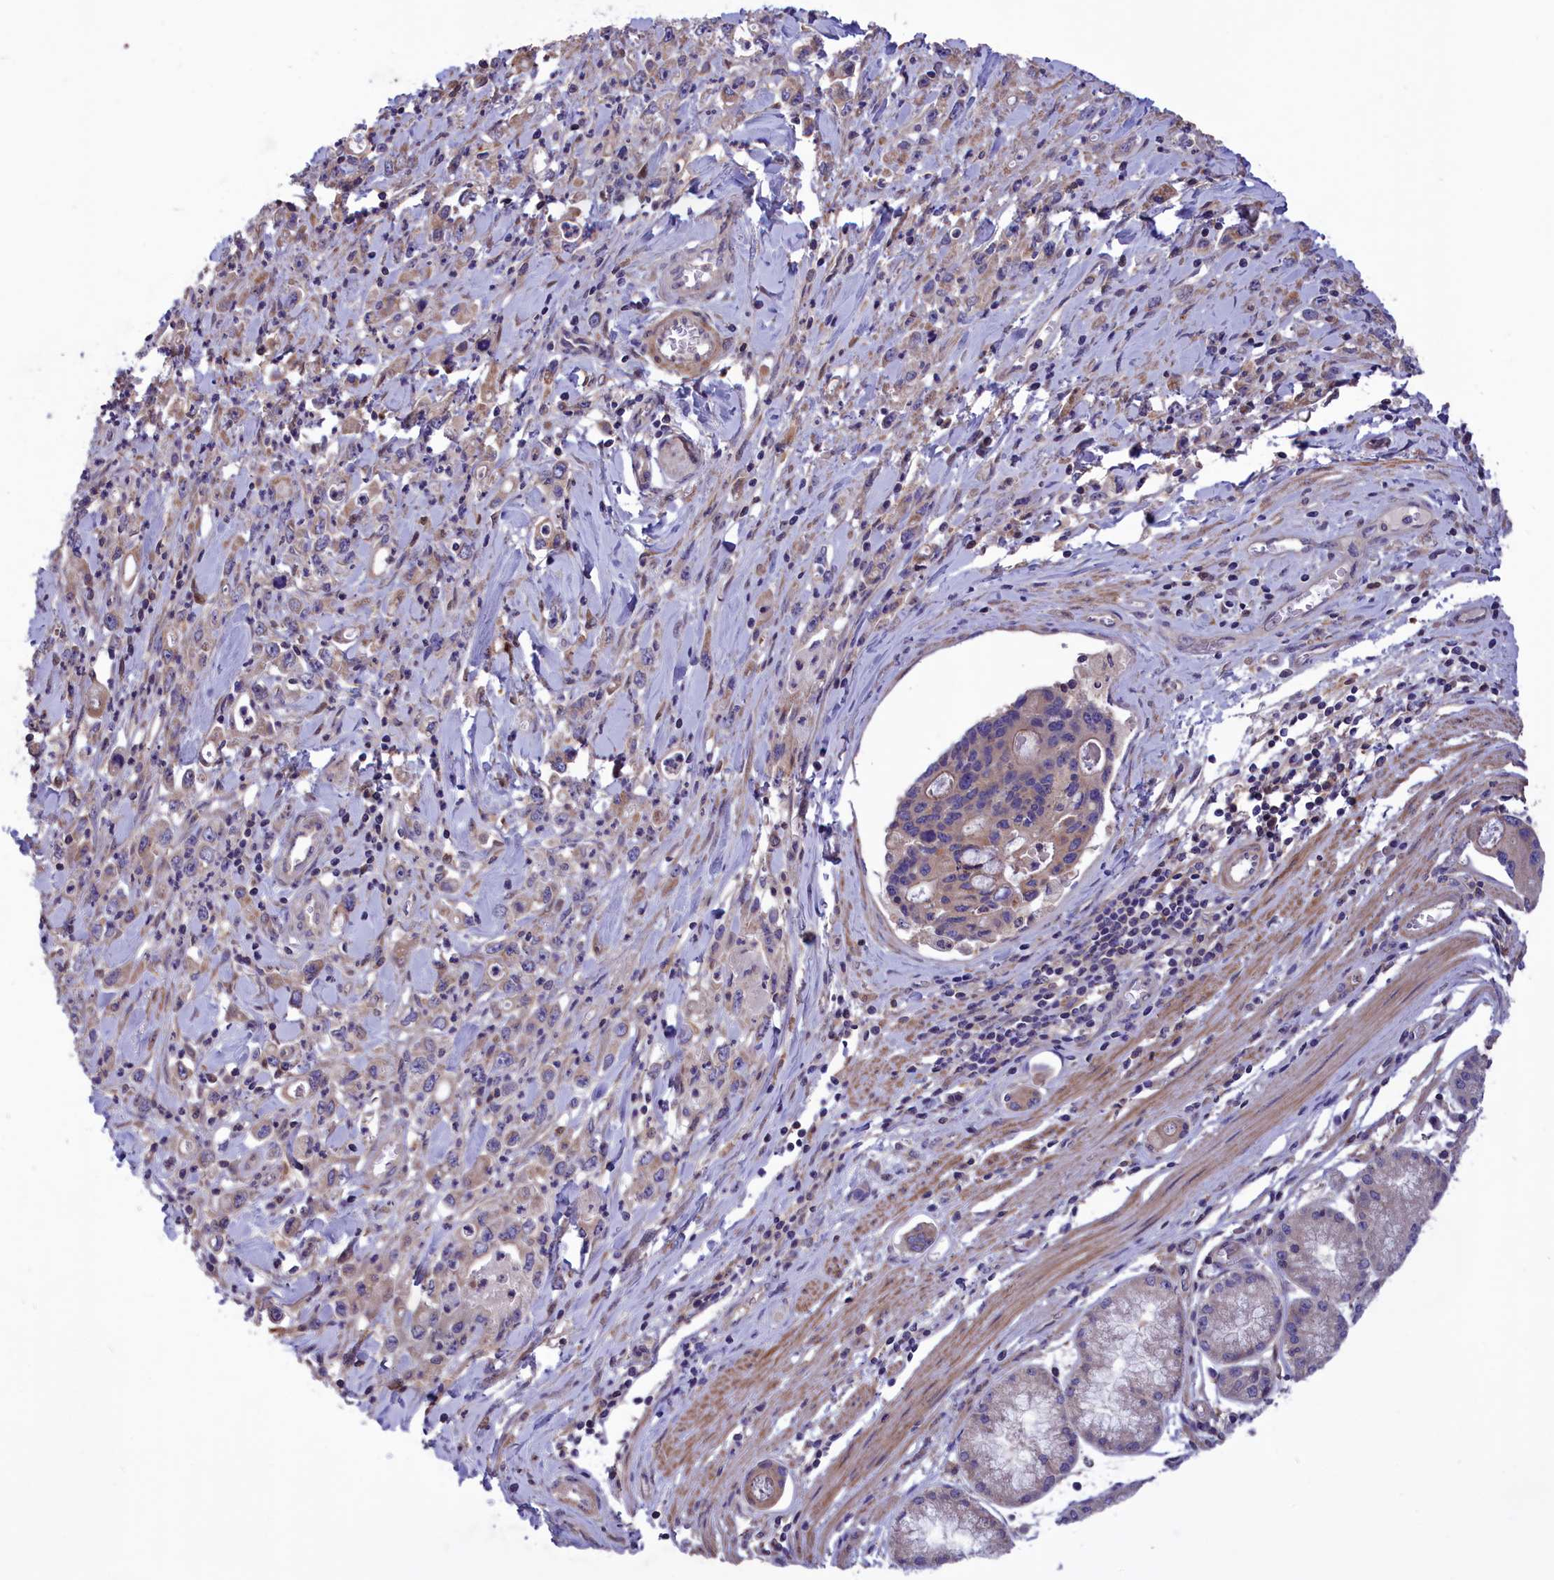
{"staining": {"intensity": "weak", "quantity": "25%-75%", "location": "cytoplasmic/membranous"}, "tissue": "stomach cancer", "cell_type": "Tumor cells", "image_type": "cancer", "snomed": [{"axis": "morphology", "description": "Adenocarcinoma, NOS"}, {"axis": "topography", "description": "Stomach, lower"}], "caption": "Adenocarcinoma (stomach) stained with IHC displays weak cytoplasmic/membranous positivity in approximately 25%-75% of tumor cells.", "gene": "AMDHD2", "patient": {"sex": "female", "age": 43}}